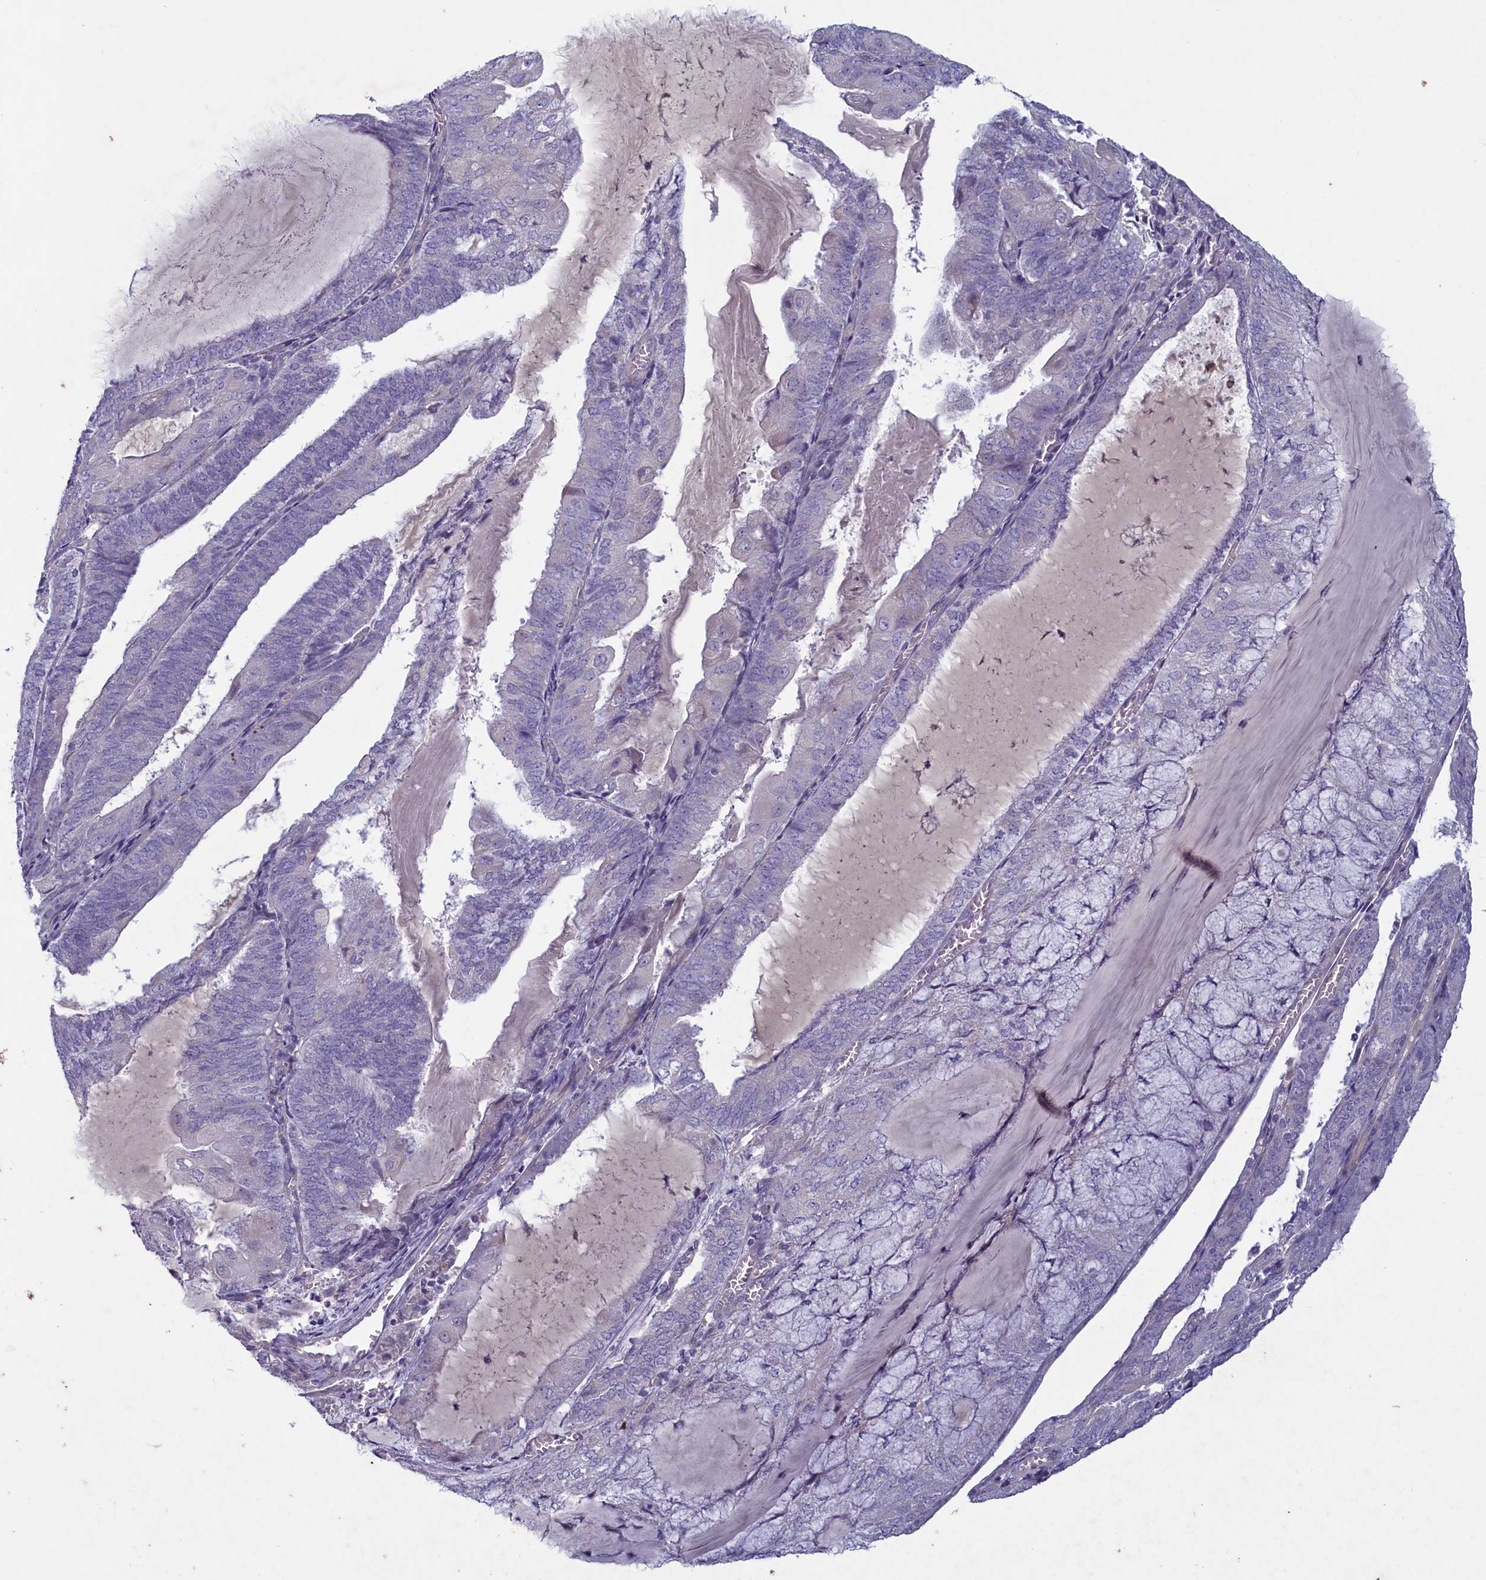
{"staining": {"intensity": "negative", "quantity": "none", "location": "none"}, "tissue": "endometrial cancer", "cell_type": "Tumor cells", "image_type": "cancer", "snomed": [{"axis": "morphology", "description": "Adenocarcinoma, NOS"}, {"axis": "topography", "description": "Endometrium"}], "caption": "Tumor cells show no significant protein positivity in adenocarcinoma (endometrial).", "gene": "PLEKHG6", "patient": {"sex": "female", "age": 81}}